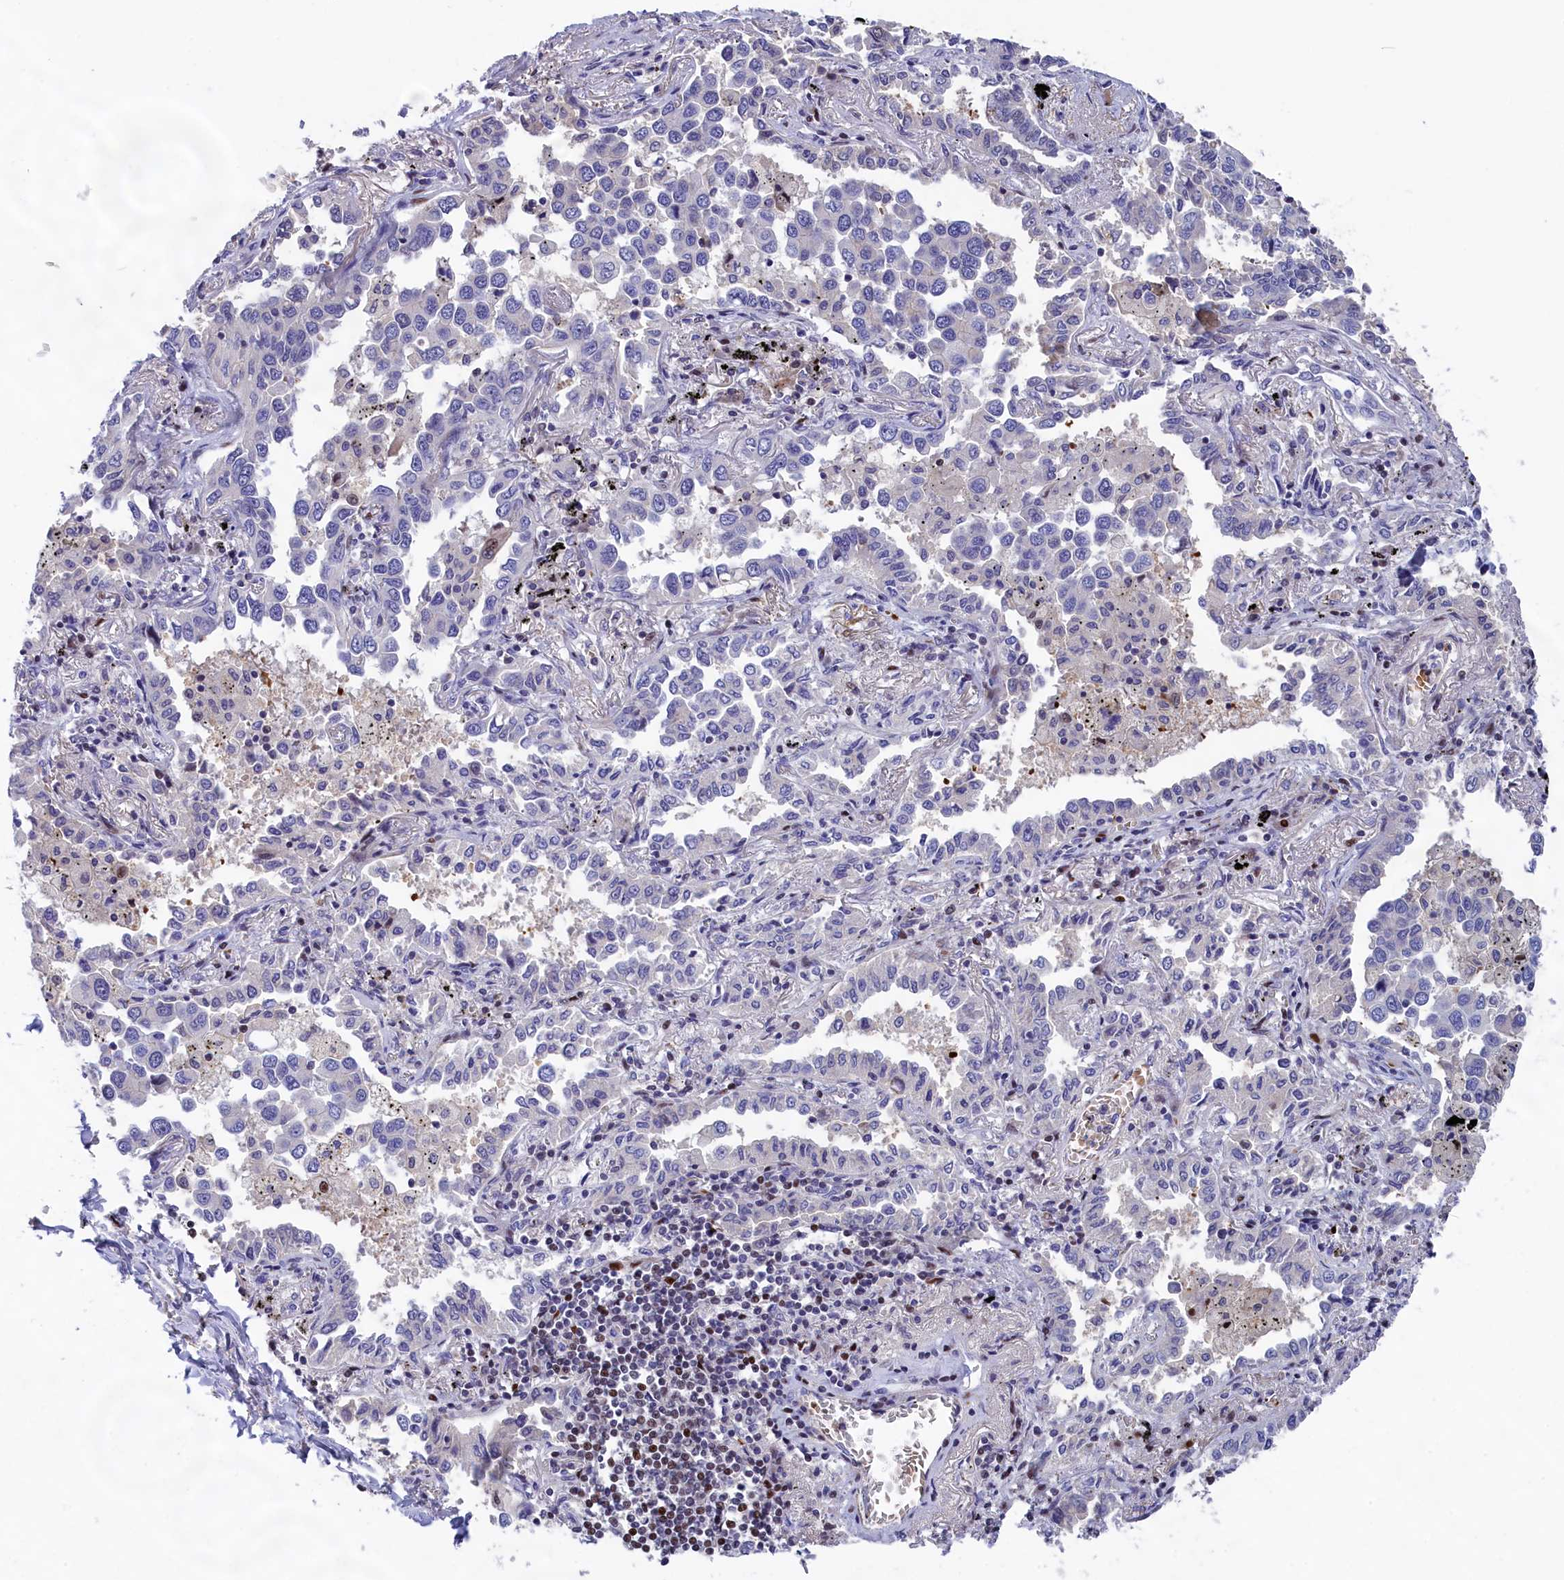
{"staining": {"intensity": "moderate", "quantity": "<25%", "location": "cytoplasmic/membranous,nuclear"}, "tissue": "lung cancer", "cell_type": "Tumor cells", "image_type": "cancer", "snomed": [{"axis": "morphology", "description": "Adenocarcinoma, NOS"}, {"axis": "topography", "description": "Lung"}], "caption": "A photomicrograph of adenocarcinoma (lung) stained for a protein exhibits moderate cytoplasmic/membranous and nuclear brown staining in tumor cells.", "gene": "NKPD1", "patient": {"sex": "male", "age": 67}}